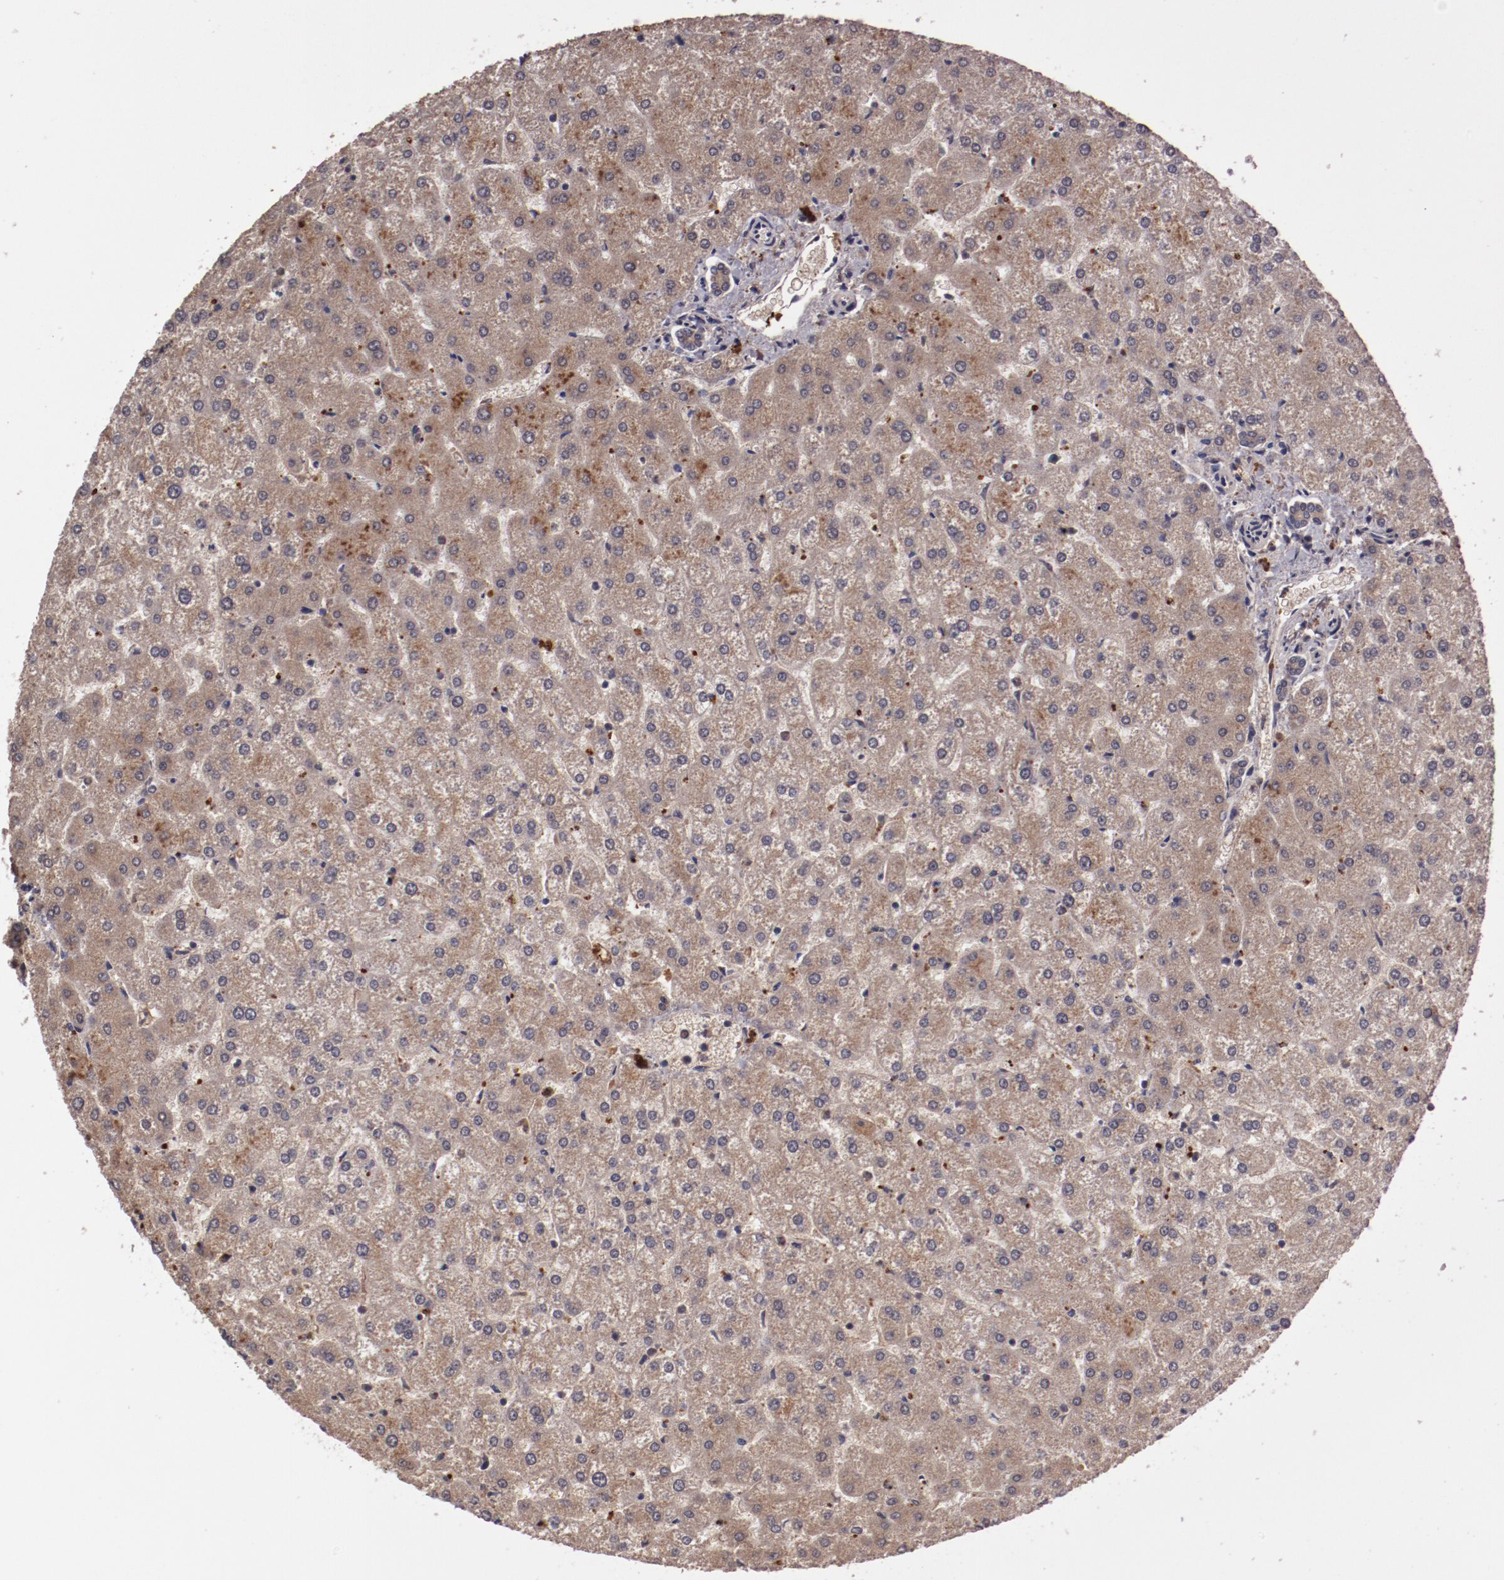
{"staining": {"intensity": "weak", "quantity": ">75%", "location": "cytoplasmic/membranous"}, "tissue": "liver", "cell_type": "Cholangiocytes", "image_type": "normal", "snomed": [{"axis": "morphology", "description": "Normal tissue, NOS"}, {"axis": "topography", "description": "Liver"}], "caption": "Immunohistochemistry (IHC) (DAB (3,3'-diaminobenzidine)) staining of unremarkable liver reveals weak cytoplasmic/membranous protein positivity in approximately >75% of cholangiocytes.", "gene": "CP", "patient": {"sex": "female", "age": 32}}